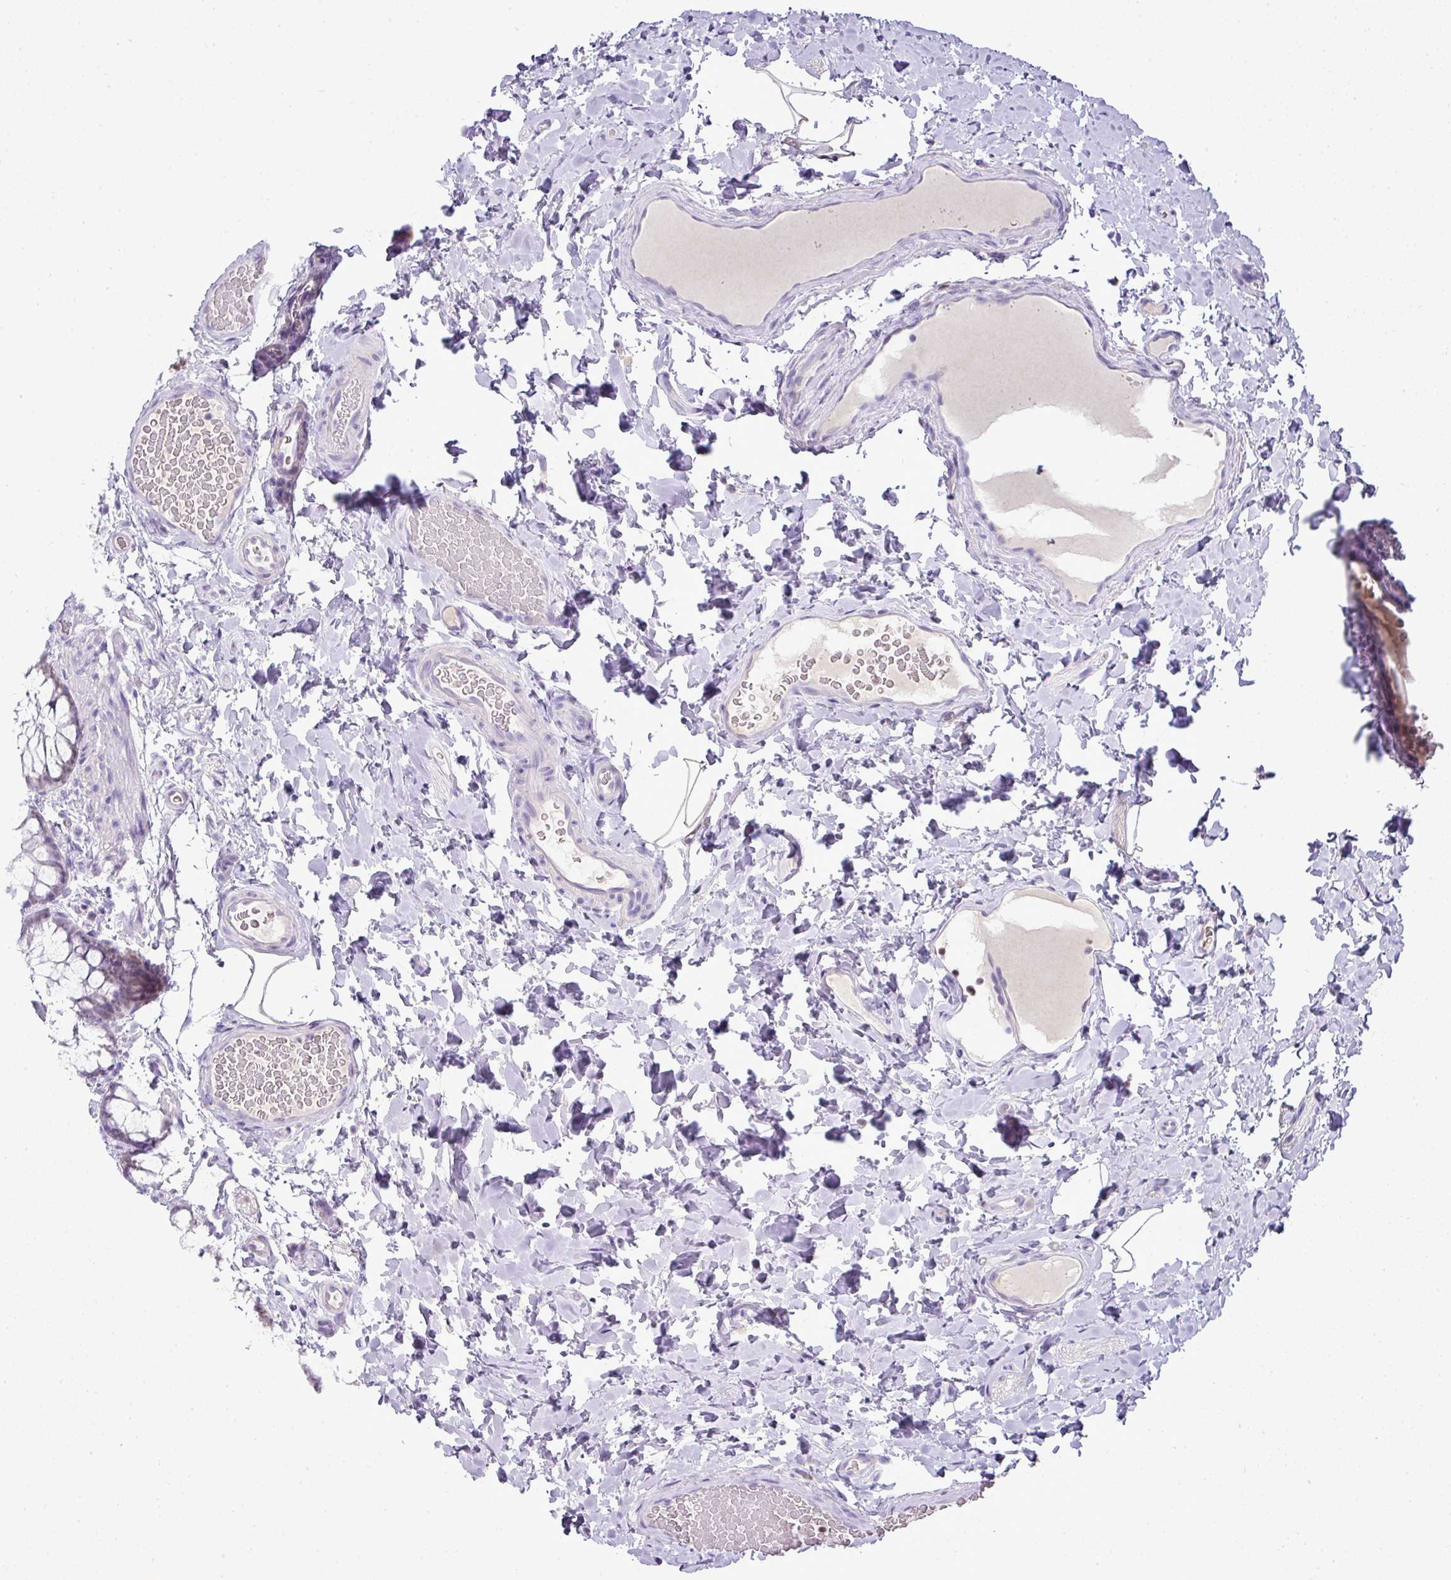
{"staining": {"intensity": "negative", "quantity": "none", "location": "none"}, "tissue": "colon", "cell_type": "Endothelial cells", "image_type": "normal", "snomed": [{"axis": "morphology", "description": "Normal tissue, NOS"}, {"axis": "topography", "description": "Colon"}], "caption": "Immunohistochemistry of benign human colon demonstrates no positivity in endothelial cells.", "gene": "BCL11A", "patient": {"sex": "male", "age": 46}}